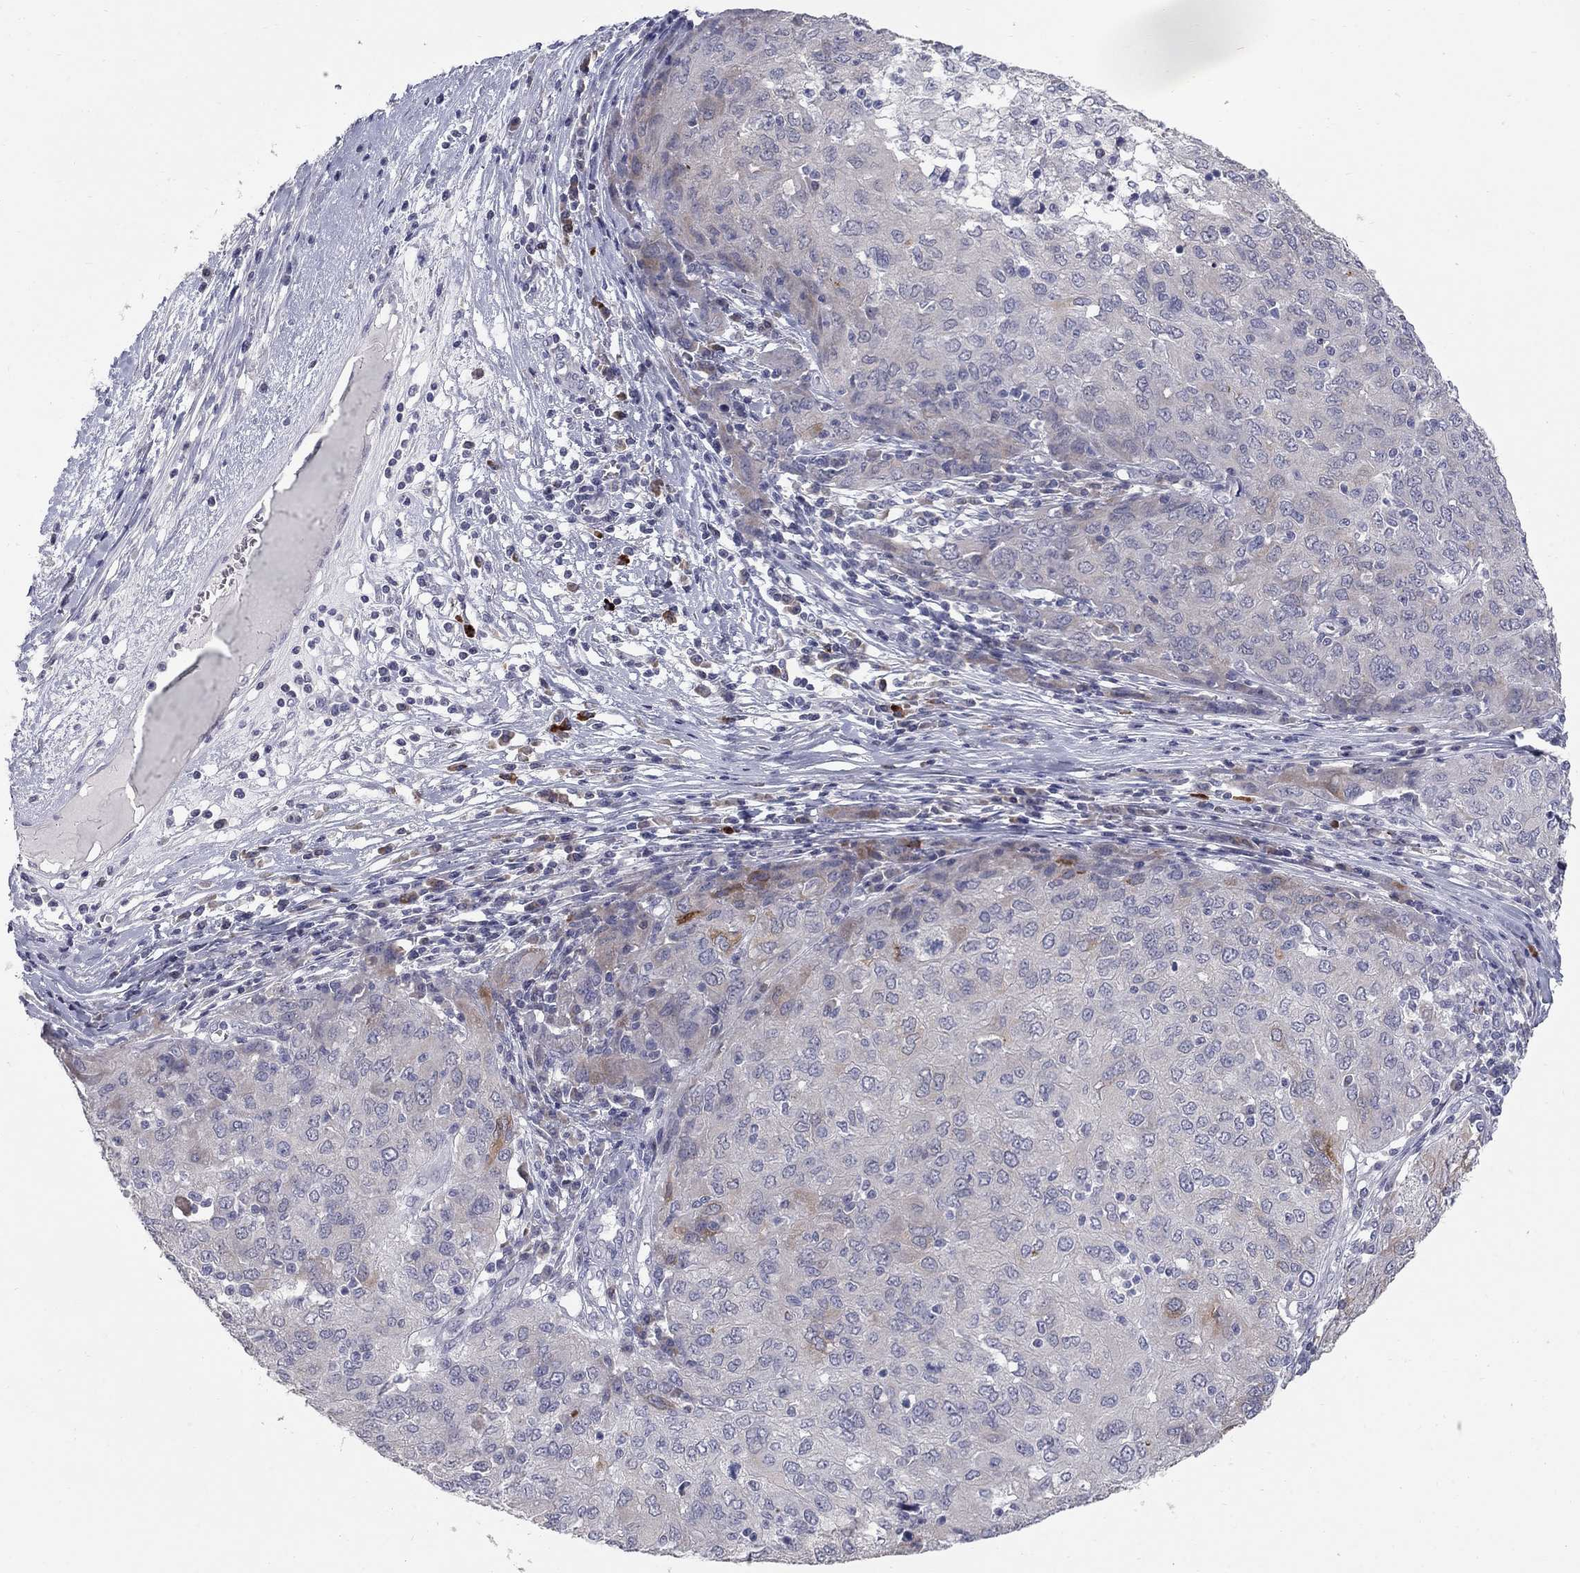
{"staining": {"intensity": "moderate", "quantity": "<25%", "location": "cytoplasmic/membranous"}, "tissue": "ovarian cancer", "cell_type": "Tumor cells", "image_type": "cancer", "snomed": [{"axis": "morphology", "description": "Carcinoma, endometroid"}, {"axis": "topography", "description": "Ovary"}], "caption": "The photomicrograph reveals immunohistochemical staining of endometroid carcinoma (ovarian). There is moderate cytoplasmic/membranous staining is present in approximately <25% of tumor cells.", "gene": "NTRK2", "patient": {"sex": "female", "age": 50}}